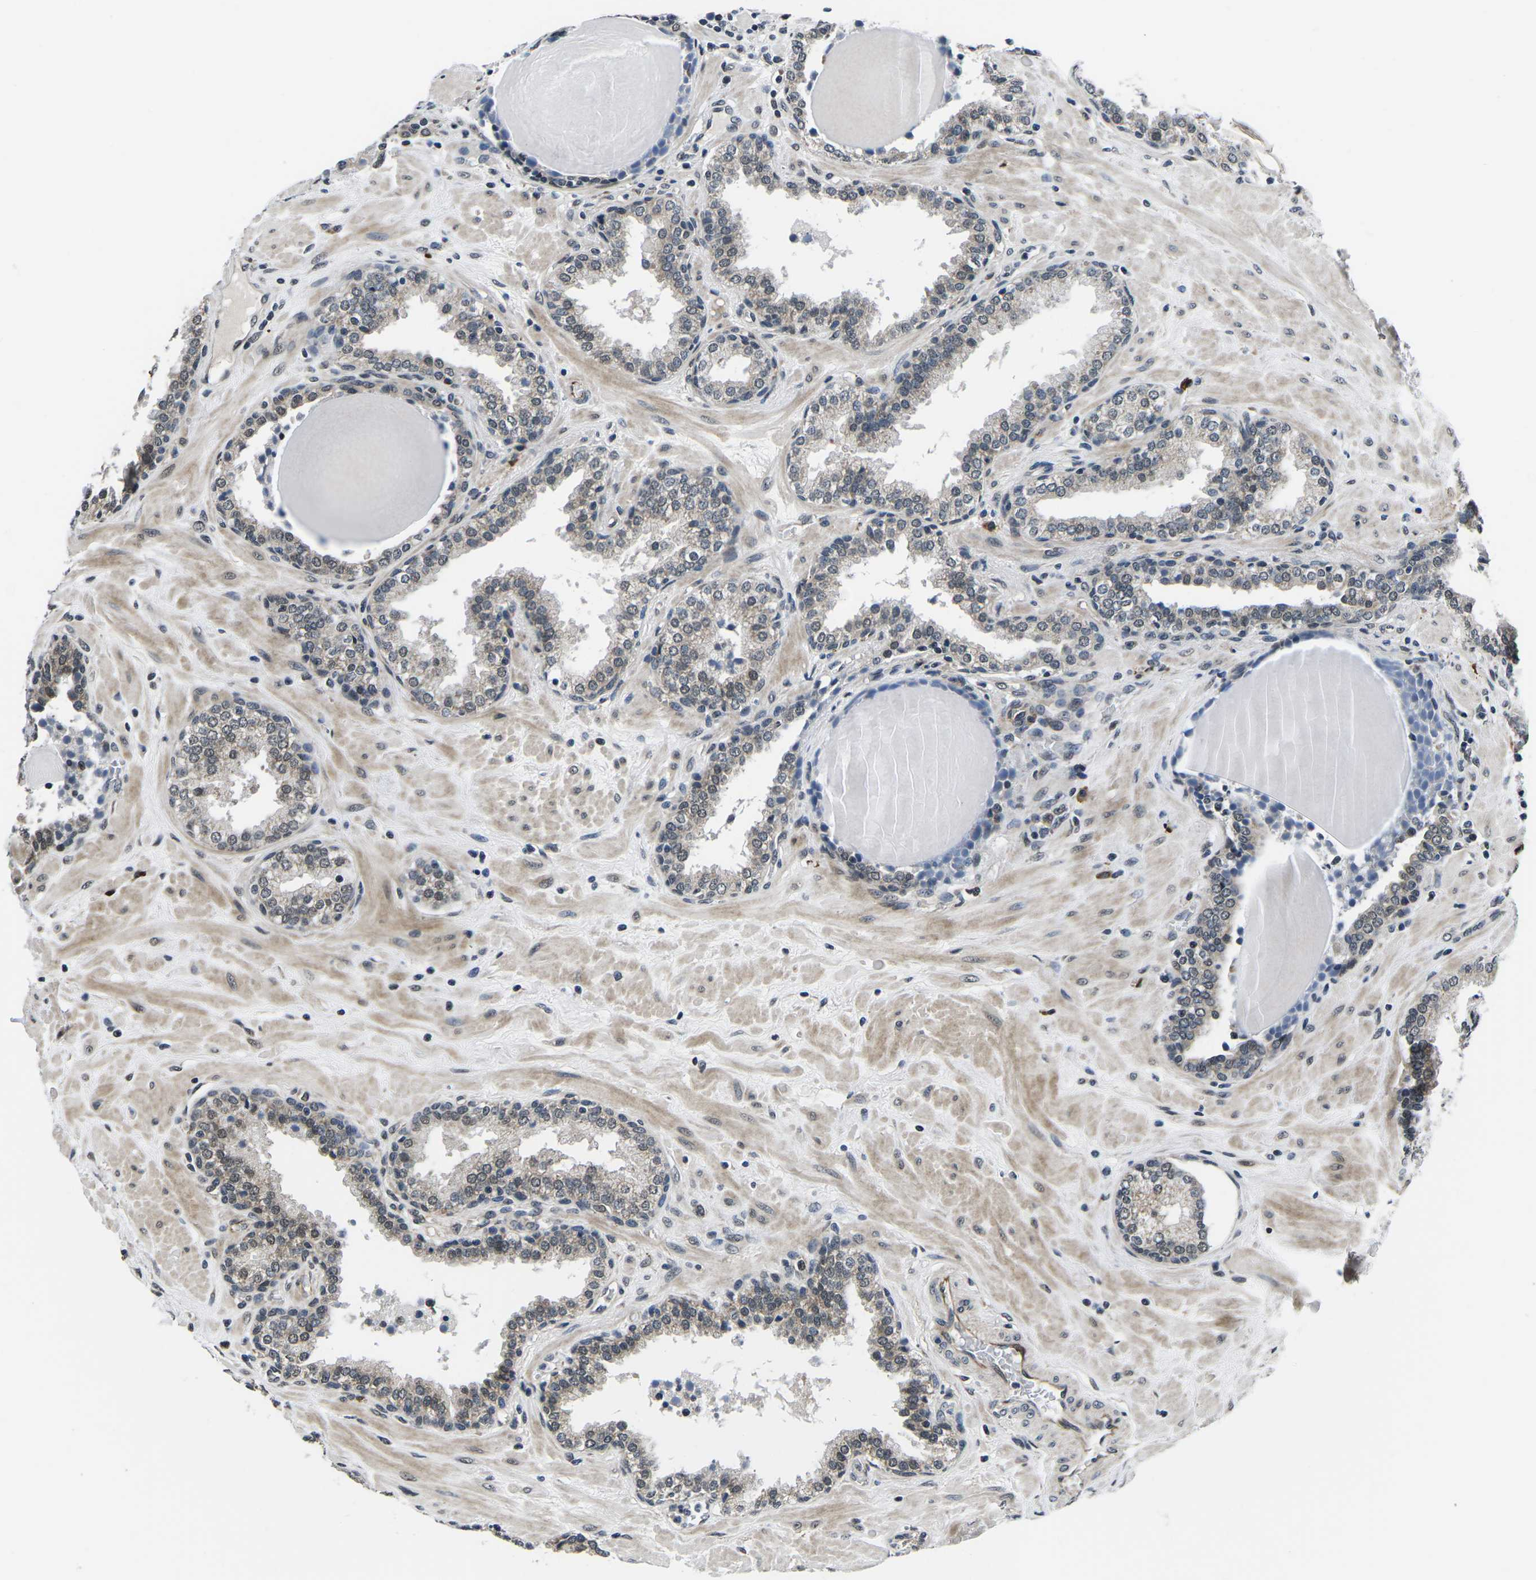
{"staining": {"intensity": "weak", "quantity": "25%-75%", "location": "nuclear"}, "tissue": "prostate", "cell_type": "Glandular cells", "image_type": "normal", "snomed": [{"axis": "morphology", "description": "Normal tissue, NOS"}, {"axis": "topography", "description": "Prostate"}], "caption": "Protein positivity by IHC reveals weak nuclear expression in about 25%-75% of glandular cells in benign prostate.", "gene": "CCNE1", "patient": {"sex": "male", "age": 51}}